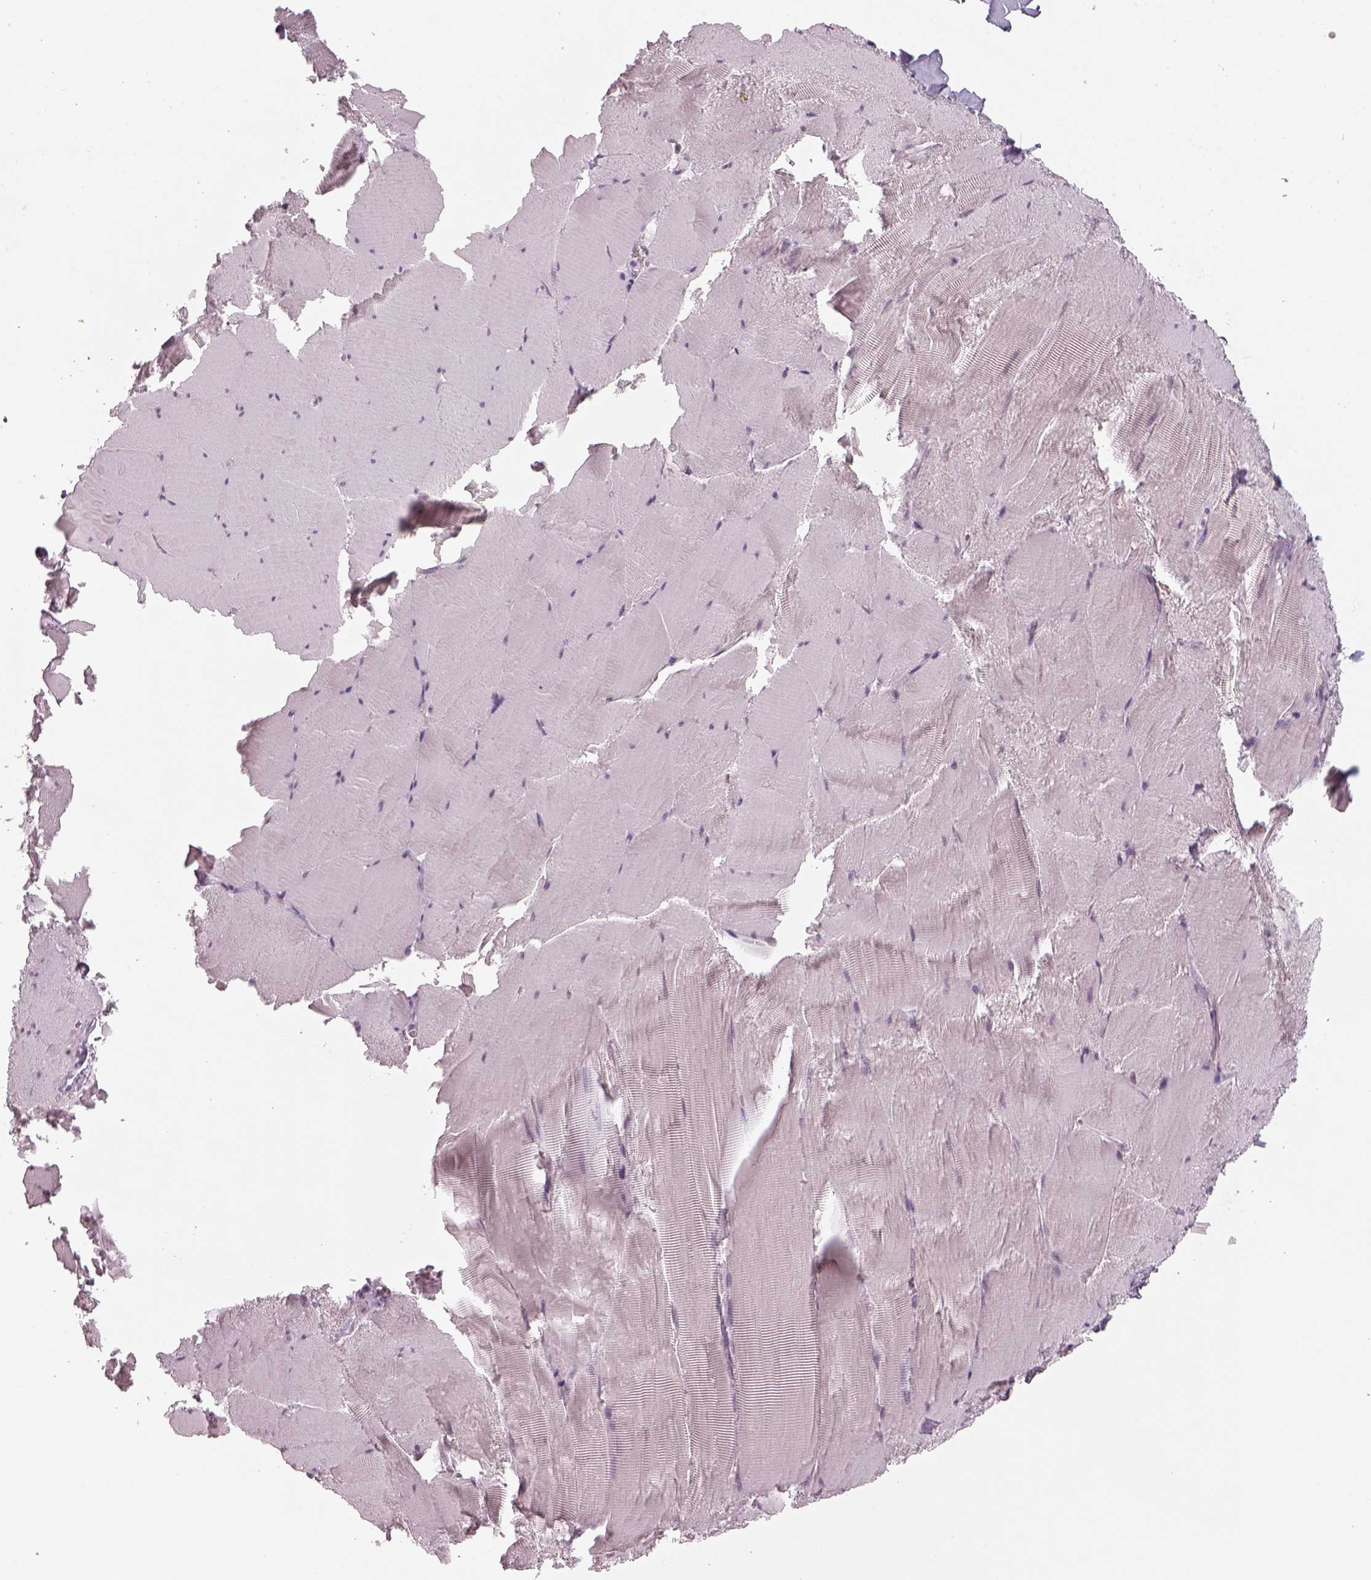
{"staining": {"intensity": "negative", "quantity": "none", "location": "none"}, "tissue": "skeletal muscle", "cell_type": "Myocytes", "image_type": "normal", "snomed": [{"axis": "morphology", "description": "Normal tissue, NOS"}, {"axis": "morphology", "description": "Malignant melanoma, Metastatic site"}, {"axis": "topography", "description": "Skeletal muscle"}], "caption": "Myocytes are negative for protein expression in benign human skeletal muscle.", "gene": "NAT8B", "patient": {"sex": "male", "age": 50}}